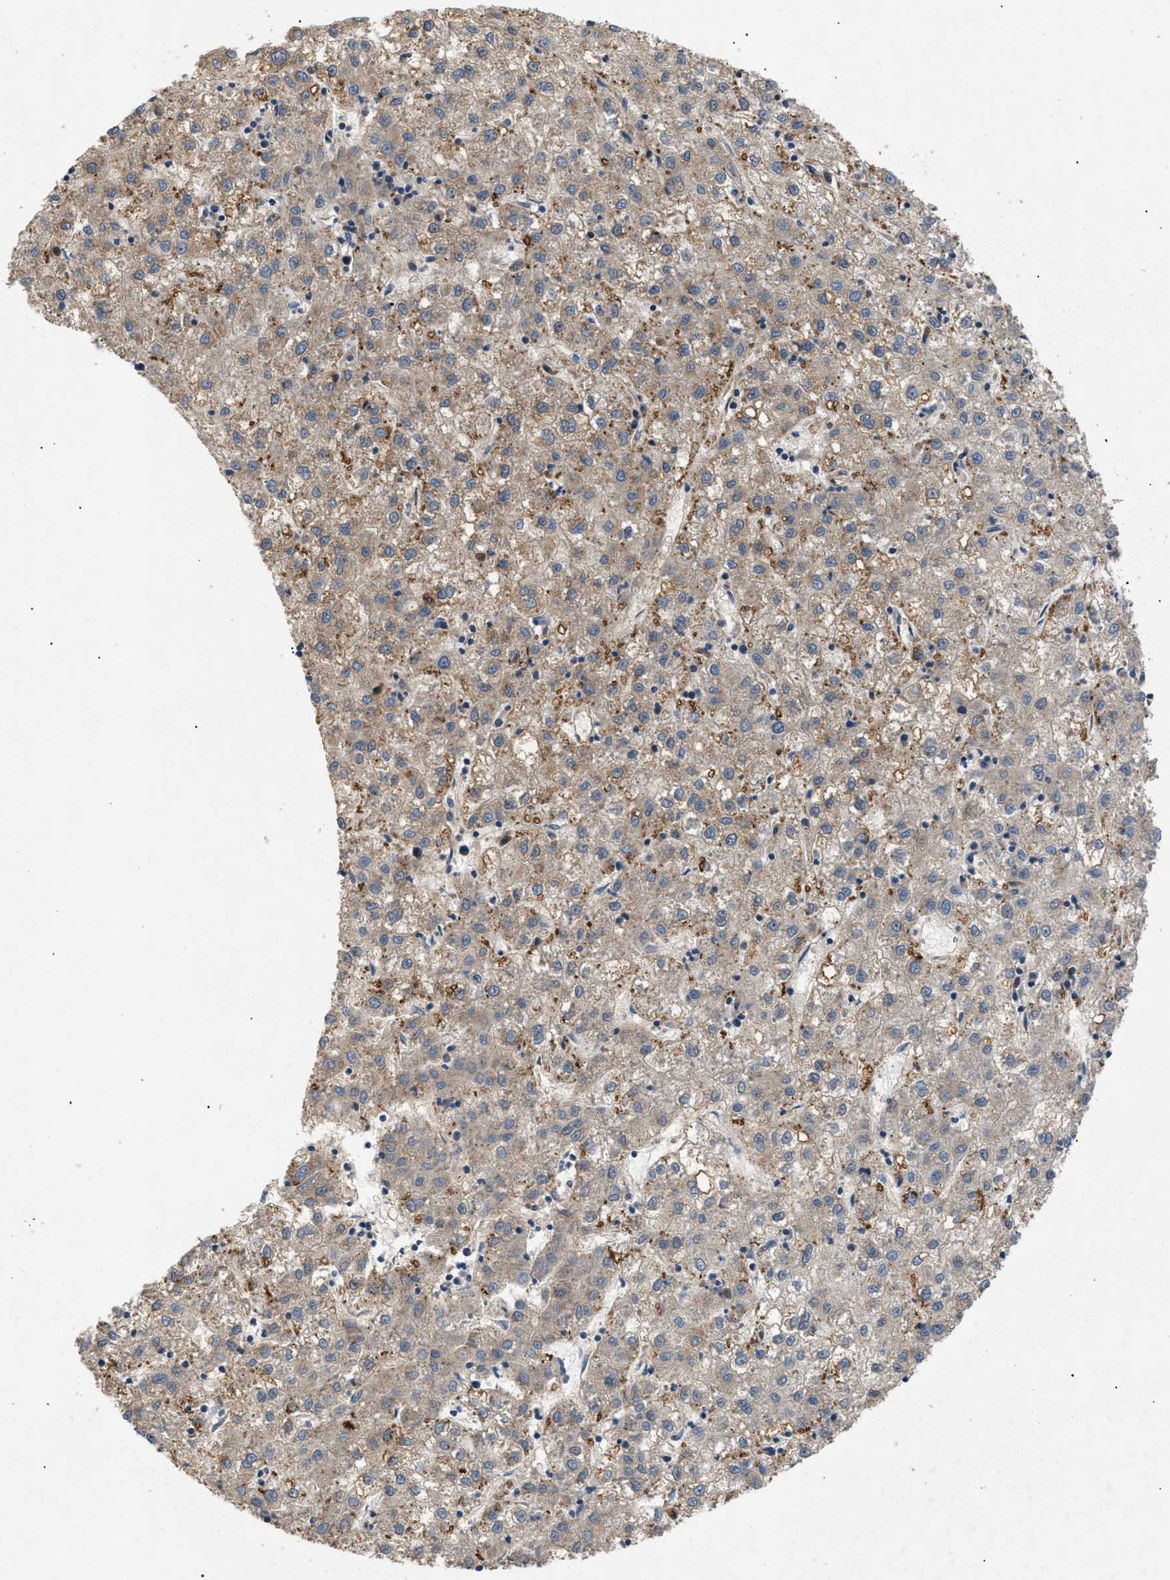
{"staining": {"intensity": "moderate", "quantity": "<25%", "location": "cytoplasmic/membranous"}, "tissue": "liver cancer", "cell_type": "Tumor cells", "image_type": "cancer", "snomed": [{"axis": "morphology", "description": "Carcinoma, Hepatocellular, NOS"}, {"axis": "topography", "description": "Liver"}], "caption": "Immunohistochemistry (IHC) photomicrograph of liver hepatocellular carcinoma stained for a protein (brown), which displays low levels of moderate cytoplasmic/membranous expression in about <25% of tumor cells.", "gene": "LYSMD3", "patient": {"sex": "male", "age": 72}}